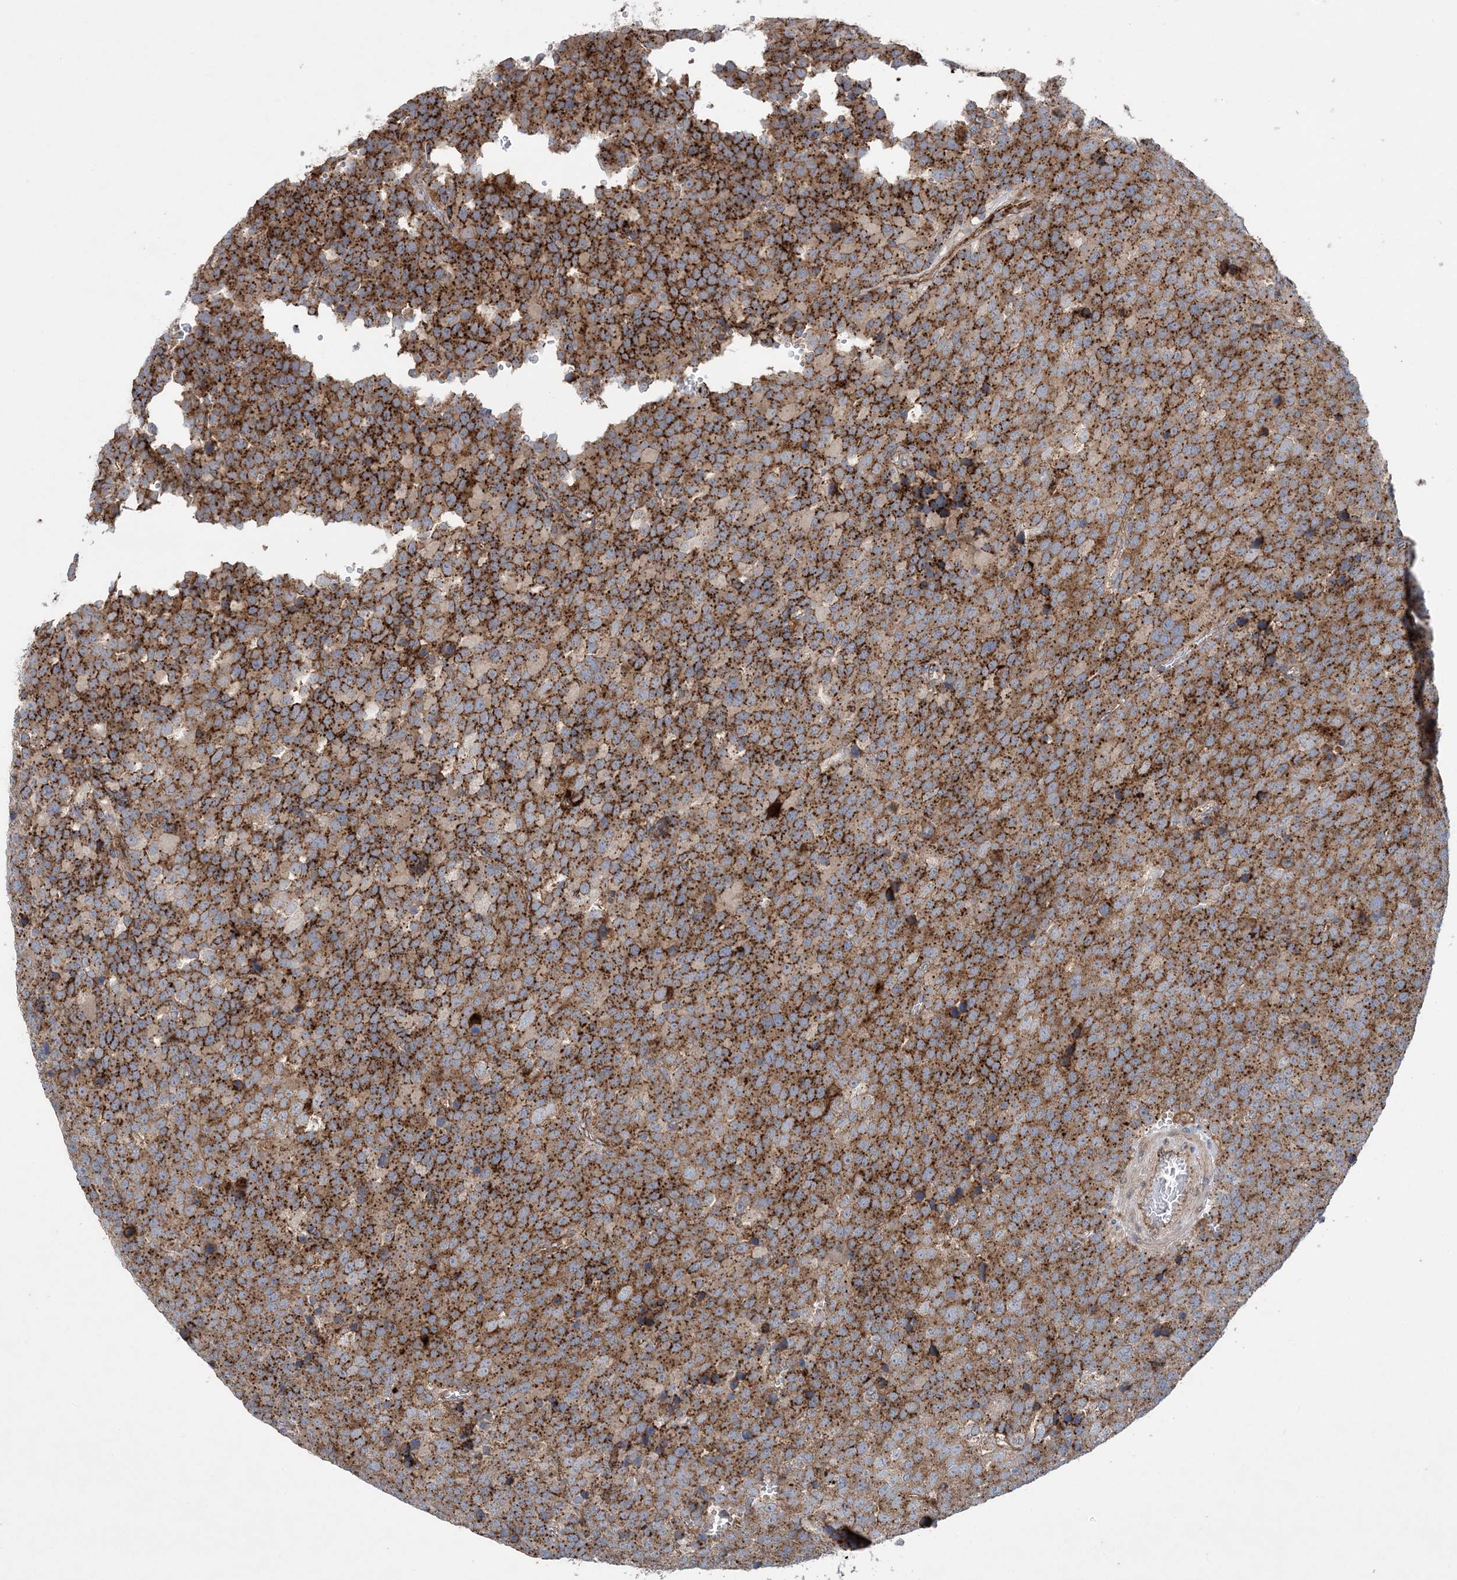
{"staining": {"intensity": "strong", "quantity": ">75%", "location": "cytoplasmic/membranous"}, "tissue": "testis cancer", "cell_type": "Tumor cells", "image_type": "cancer", "snomed": [{"axis": "morphology", "description": "Seminoma, NOS"}, {"axis": "topography", "description": "Testis"}], "caption": "A photomicrograph of testis cancer (seminoma) stained for a protein shows strong cytoplasmic/membranous brown staining in tumor cells. (Stains: DAB (3,3'-diaminobenzidine) in brown, nuclei in blue, Microscopy: brightfield microscopy at high magnification).", "gene": "PTTG1IP", "patient": {"sex": "male", "age": 71}}